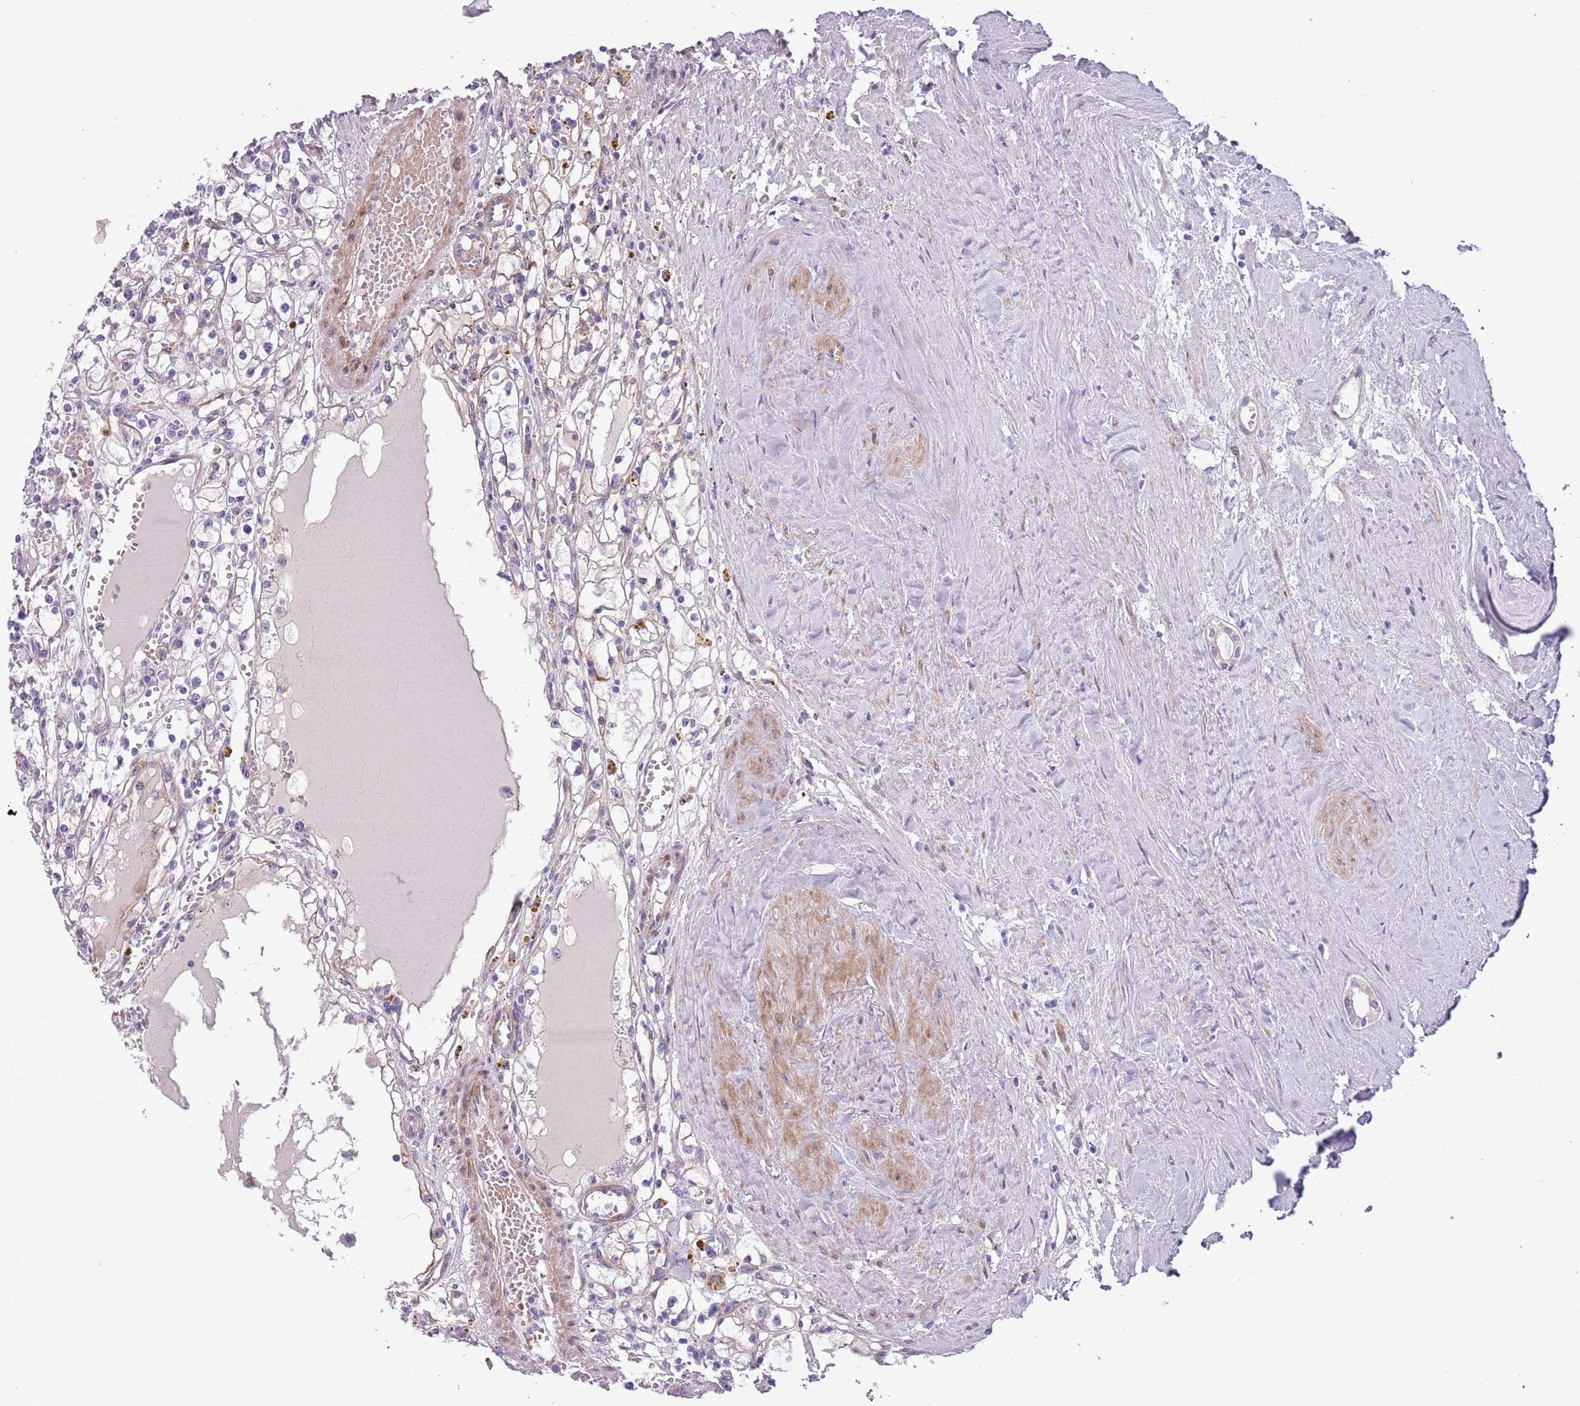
{"staining": {"intensity": "negative", "quantity": "none", "location": "none"}, "tissue": "renal cancer", "cell_type": "Tumor cells", "image_type": "cancer", "snomed": [{"axis": "morphology", "description": "Adenocarcinoma, NOS"}, {"axis": "topography", "description": "Kidney"}], "caption": "There is no significant positivity in tumor cells of adenocarcinoma (renal). (DAB (3,3'-diaminobenzidine) immunohistochemistry with hematoxylin counter stain).", "gene": "MRPL32", "patient": {"sex": "male", "age": 56}}